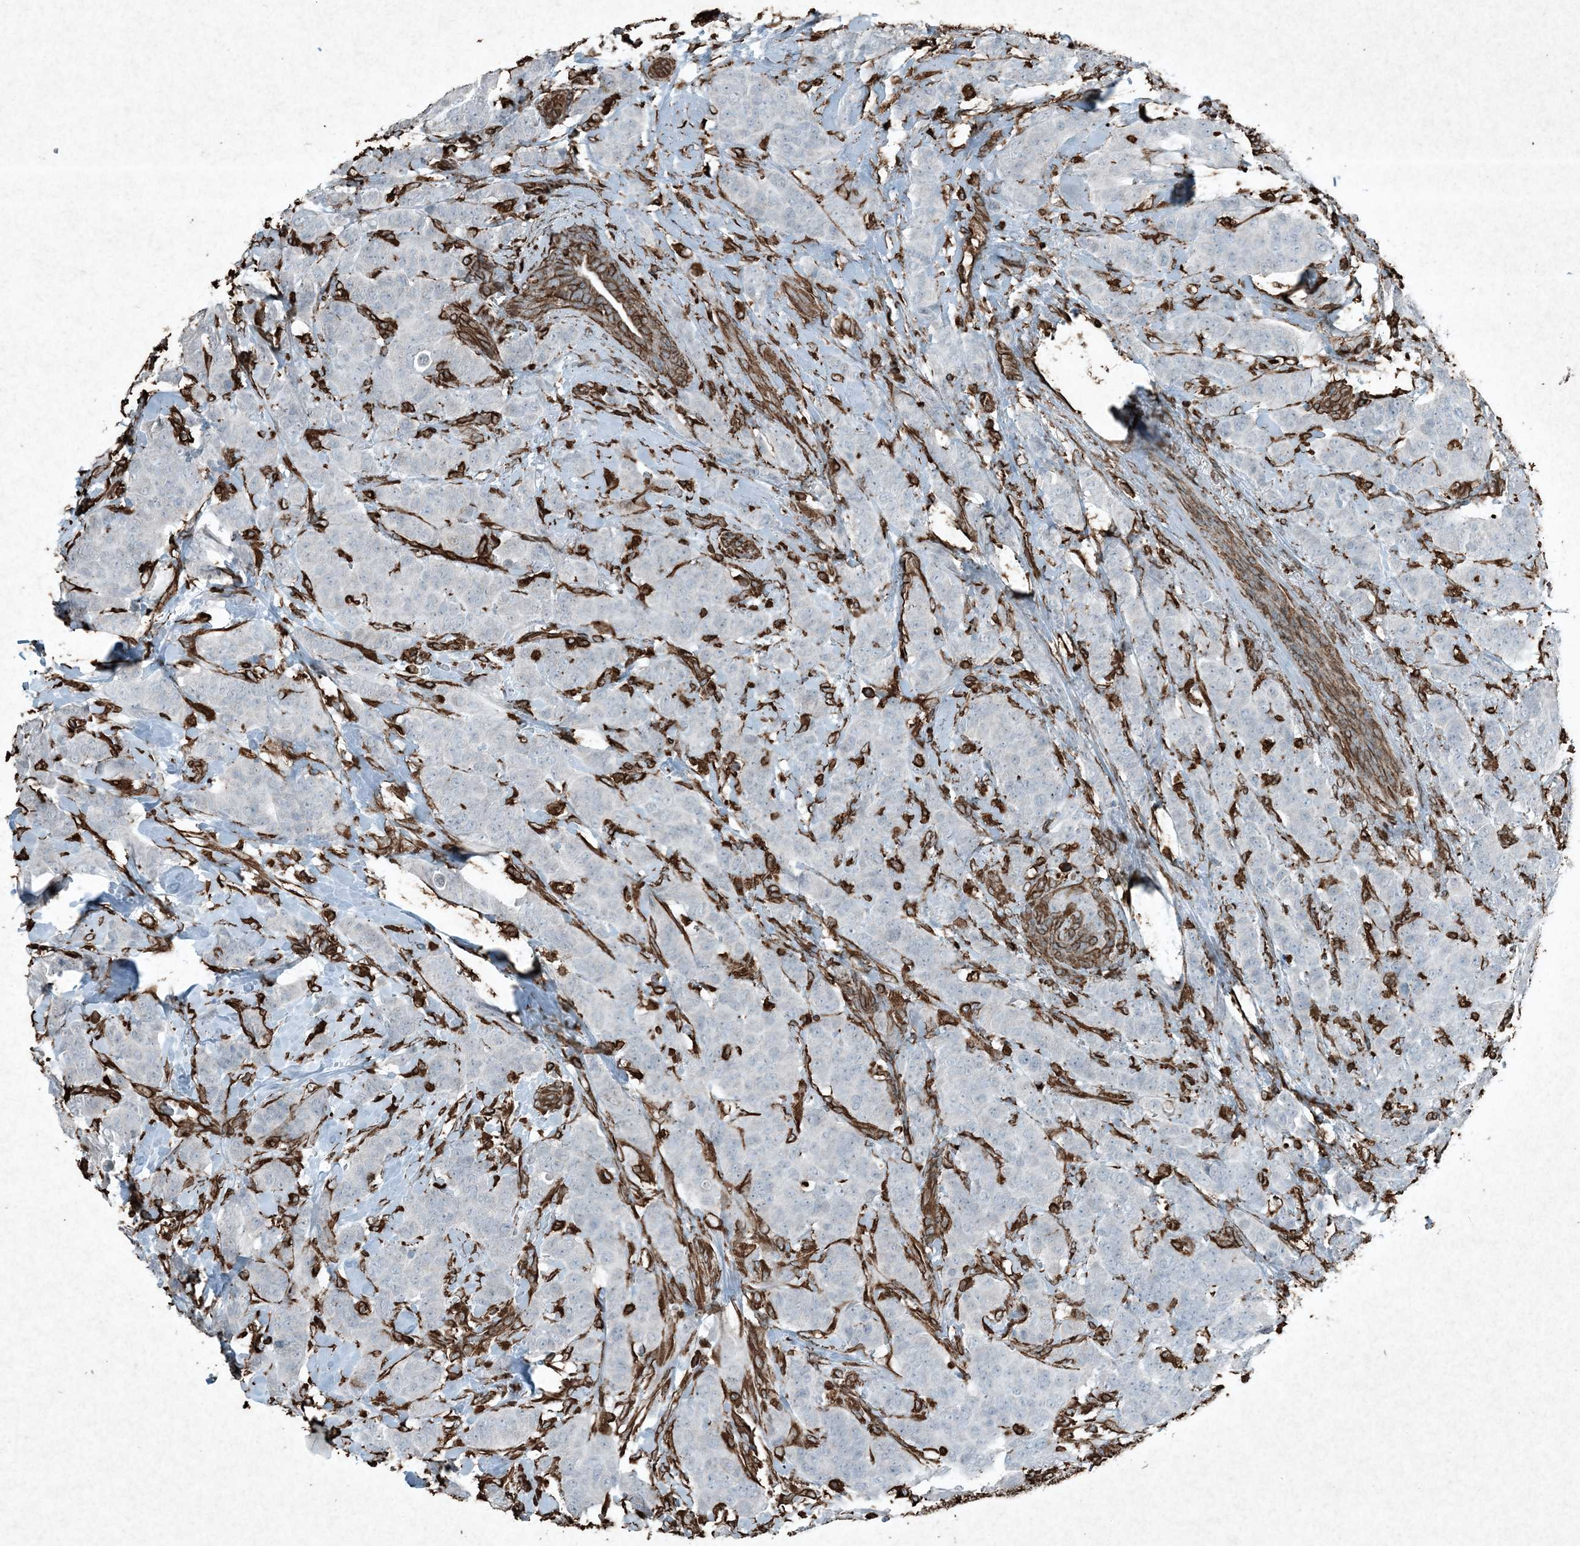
{"staining": {"intensity": "negative", "quantity": "none", "location": "none"}, "tissue": "breast cancer", "cell_type": "Tumor cells", "image_type": "cancer", "snomed": [{"axis": "morphology", "description": "Normal tissue, NOS"}, {"axis": "morphology", "description": "Duct carcinoma"}, {"axis": "topography", "description": "Breast"}], "caption": "This is a photomicrograph of immunohistochemistry staining of breast cancer (infiltrating ductal carcinoma), which shows no staining in tumor cells.", "gene": "RYK", "patient": {"sex": "female", "age": 40}}